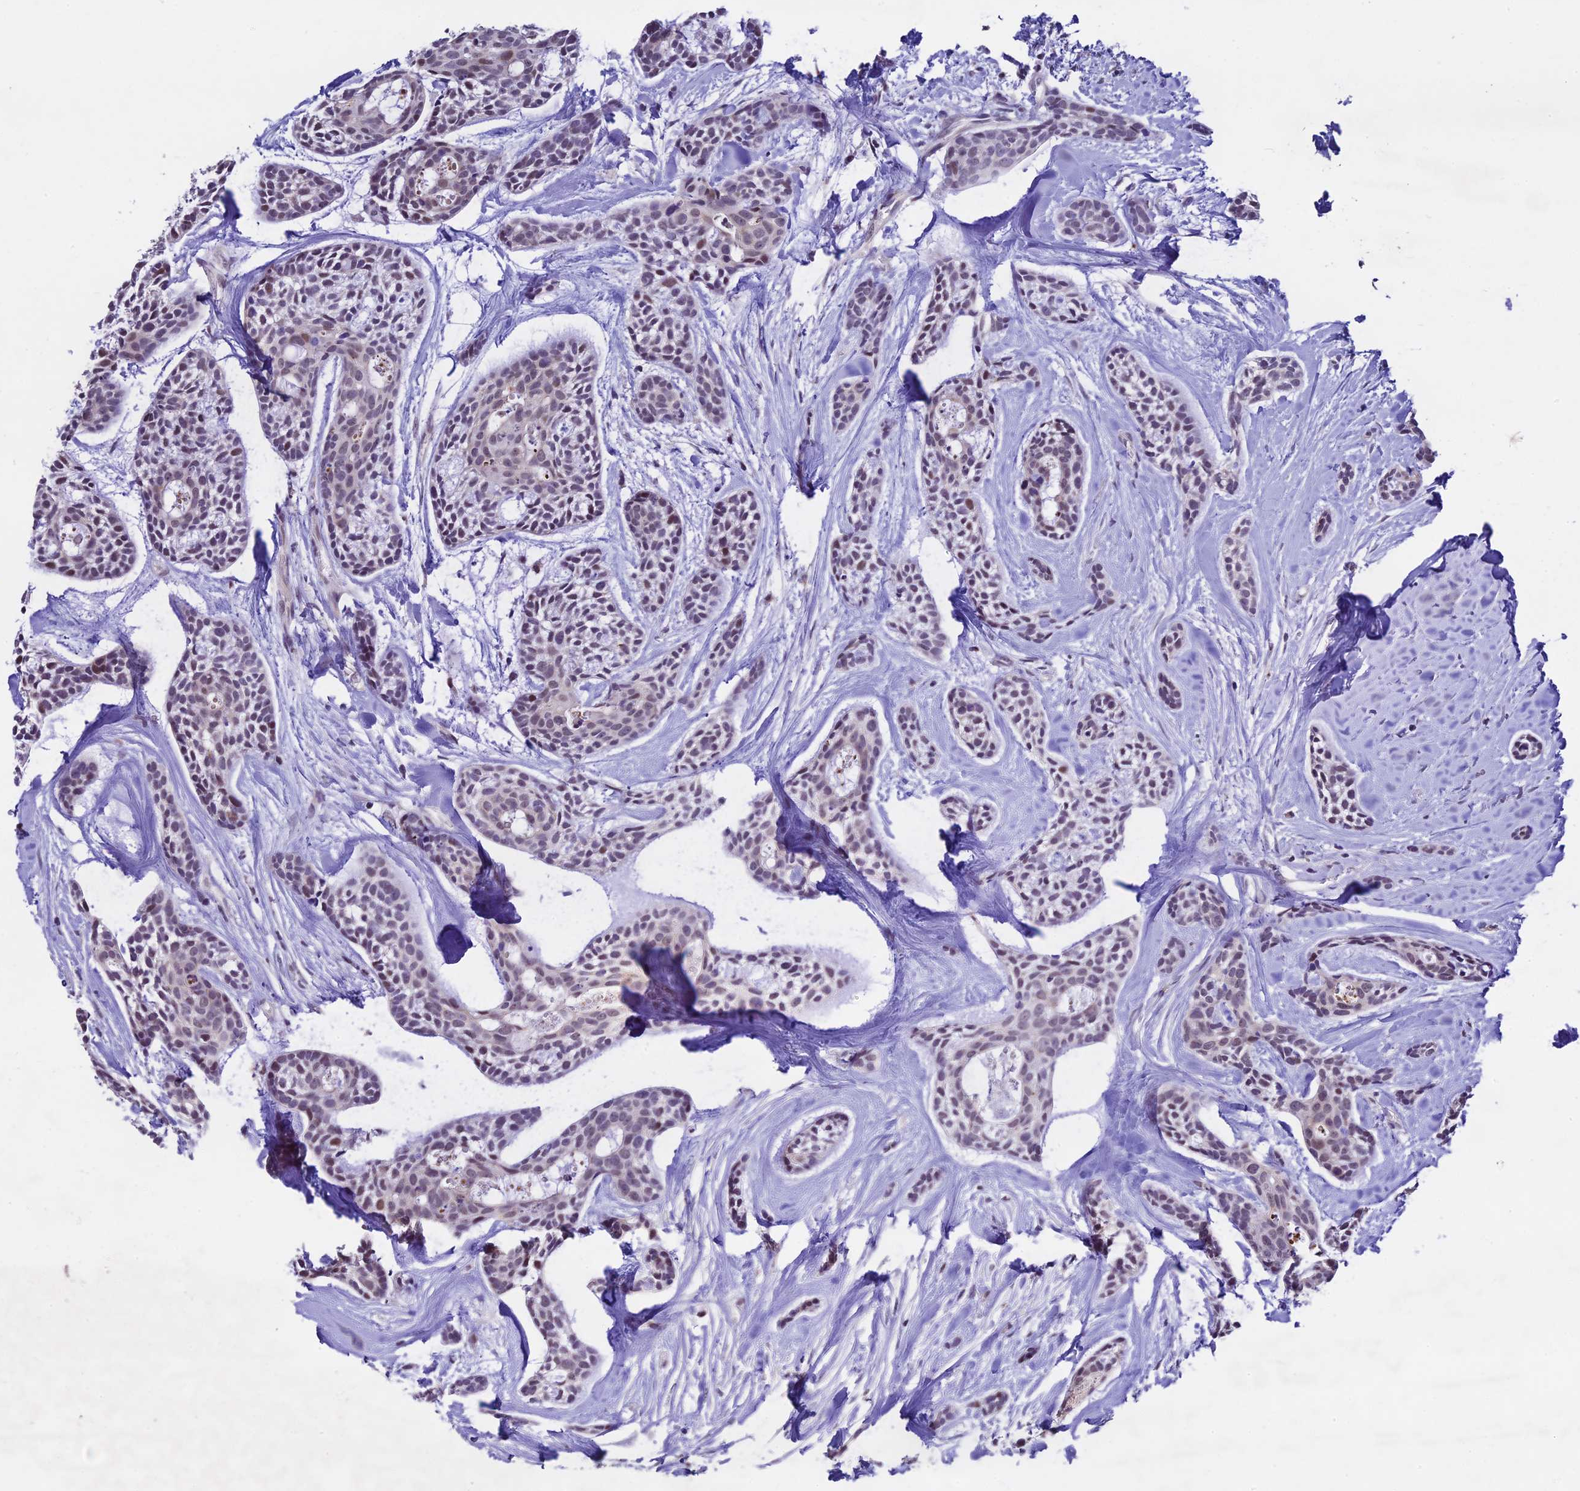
{"staining": {"intensity": "weak", "quantity": "<25%", "location": "nuclear"}, "tissue": "head and neck cancer", "cell_type": "Tumor cells", "image_type": "cancer", "snomed": [{"axis": "morphology", "description": "Adenocarcinoma, NOS"}, {"axis": "topography", "description": "Subcutis"}, {"axis": "topography", "description": "Head-Neck"}], "caption": "DAB (3,3'-diaminobenzidine) immunohistochemical staining of human head and neck adenocarcinoma exhibits no significant staining in tumor cells.", "gene": "CARS2", "patient": {"sex": "female", "age": 73}}